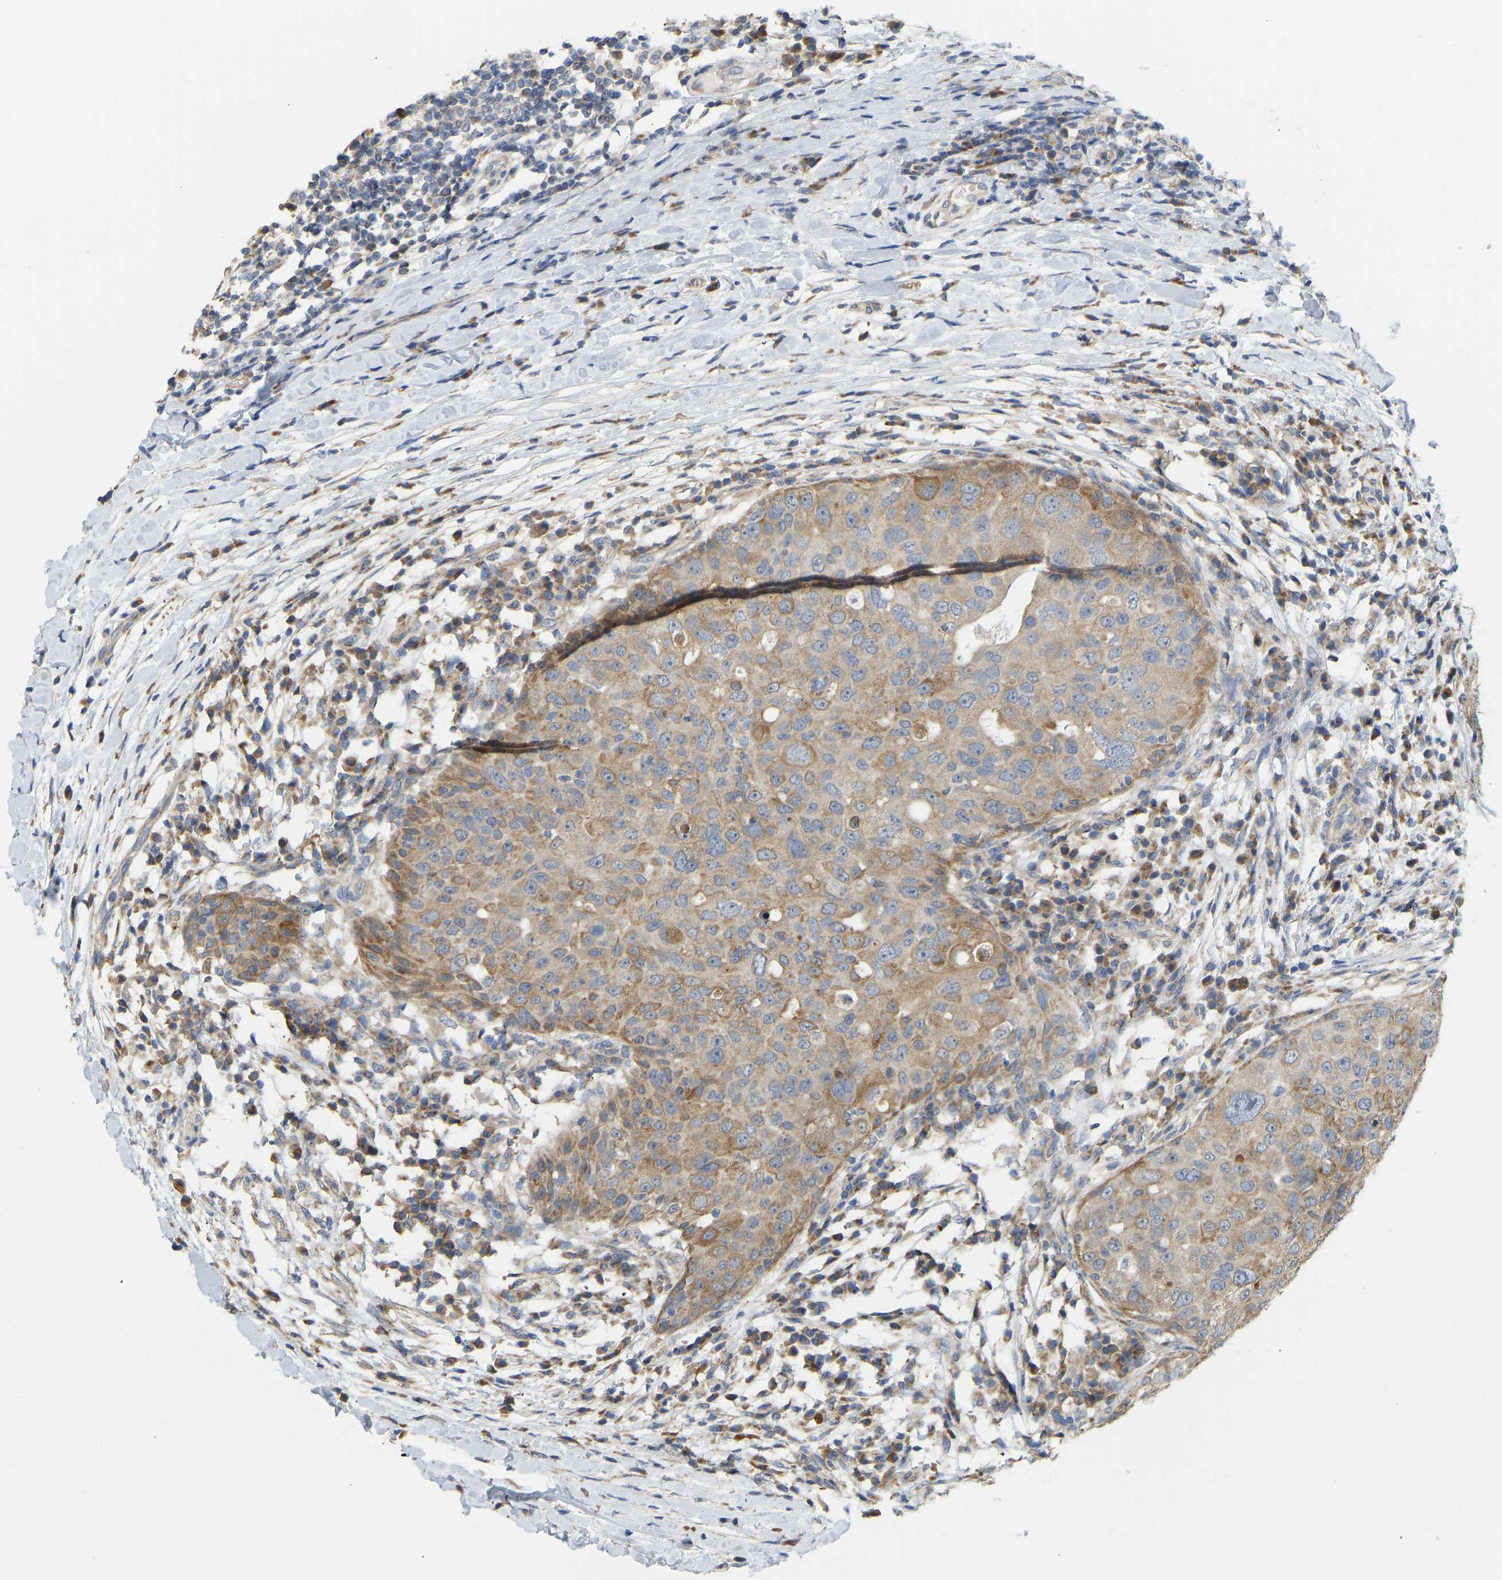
{"staining": {"intensity": "moderate", "quantity": "25%-75%", "location": "cytoplasmic/membranous"}, "tissue": "breast cancer", "cell_type": "Tumor cells", "image_type": "cancer", "snomed": [{"axis": "morphology", "description": "Duct carcinoma"}, {"axis": "topography", "description": "Breast"}], "caption": "The immunohistochemical stain labels moderate cytoplasmic/membranous expression in tumor cells of breast cancer (invasive ductal carcinoma) tissue. The staining was performed using DAB (3,3'-diaminobenzidine), with brown indicating positive protein expression. Nuclei are stained blue with hematoxylin.", "gene": "HACD2", "patient": {"sex": "female", "age": 27}}